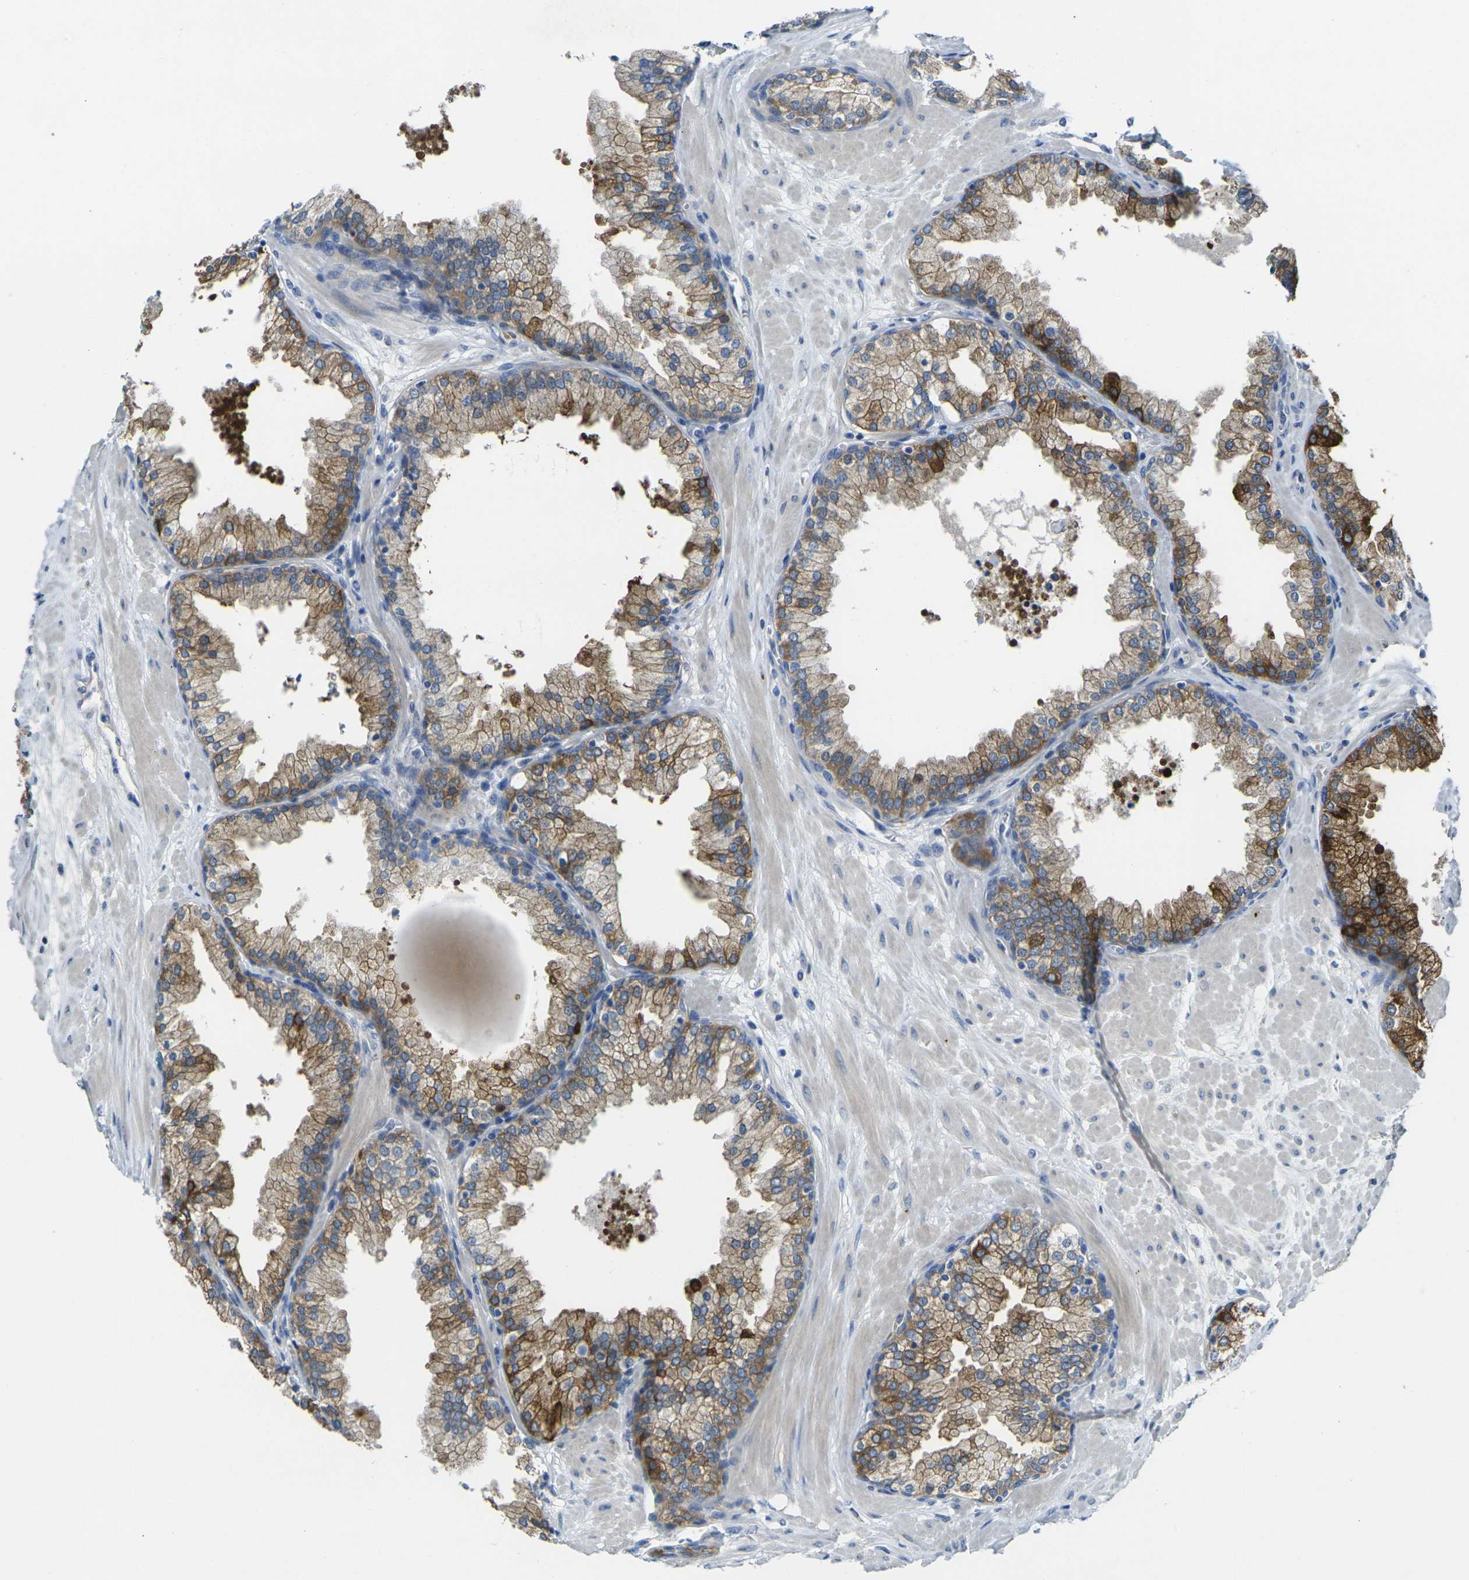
{"staining": {"intensity": "moderate", "quantity": ">75%", "location": "cytoplasmic/membranous"}, "tissue": "prostate", "cell_type": "Glandular cells", "image_type": "normal", "snomed": [{"axis": "morphology", "description": "Normal tissue, NOS"}, {"axis": "topography", "description": "Prostate"}], "caption": "Immunohistochemistry micrograph of normal prostate stained for a protein (brown), which demonstrates medium levels of moderate cytoplasmic/membranous expression in about >75% of glandular cells.", "gene": "GNA12", "patient": {"sex": "male", "age": 51}}